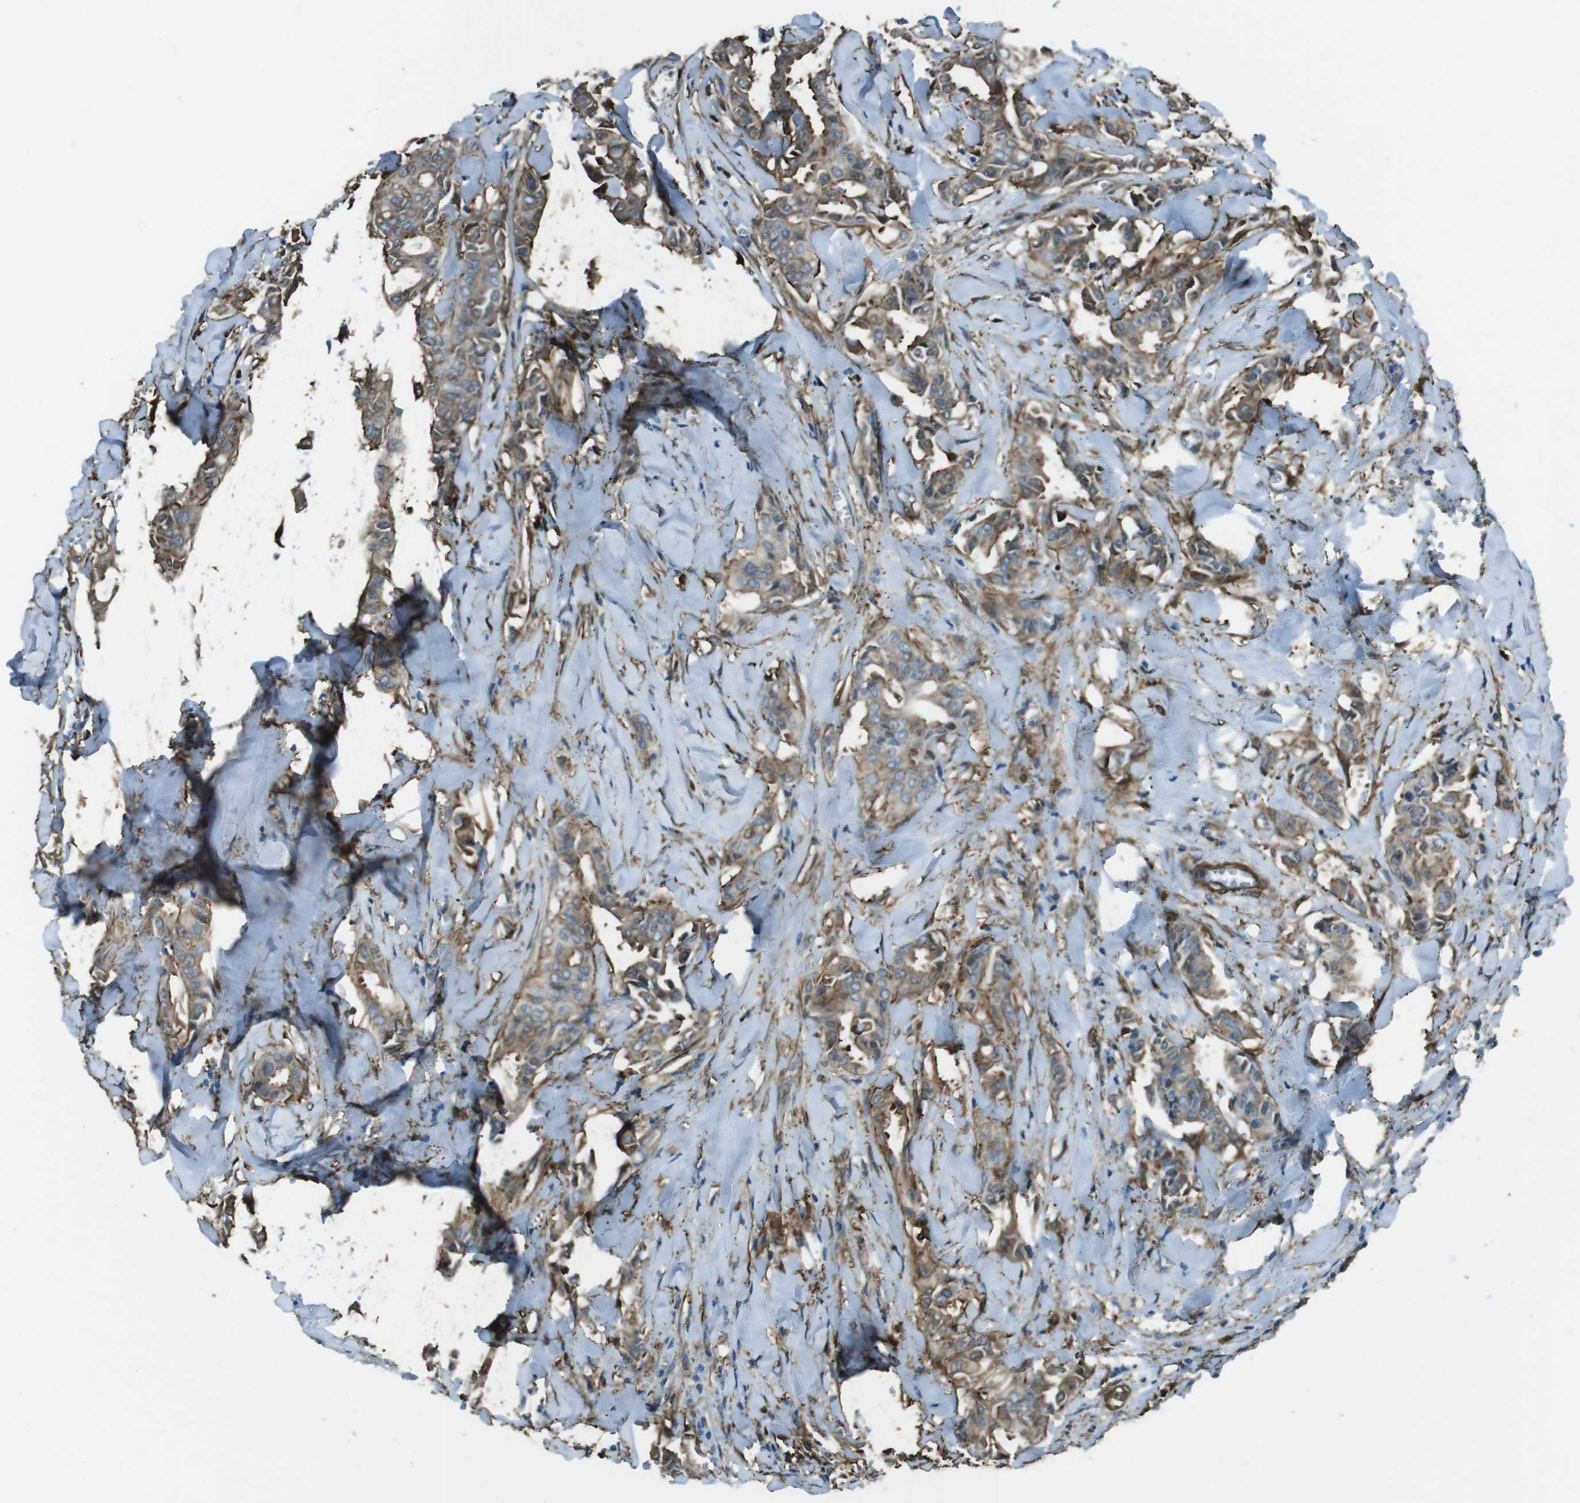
{"staining": {"intensity": "moderate", "quantity": ">75%", "location": "cytoplasmic/membranous"}, "tissue": "head and neck cancer", "cell_type": "Tumor cells", "image_type": "cancer", "snomed": [{"axis": "morphology", "description": "Adenocarcinoma, NOS"}, {"axis": "topography", "description": "Salivary gland"}, {"axis": "topography", "description": "Head-Neck"}], "caption": "This photomicrograph shows head and neck adenocarcinoma stained with immunohistochemistry to label a protein in brown. The cytoplasmic/membranous of tumor cells show moderate positivity for the protein. Nuclei are counter-stained blue.", "gene": "SFT2D1", "patient": {"sex": "female", "age": 59}}